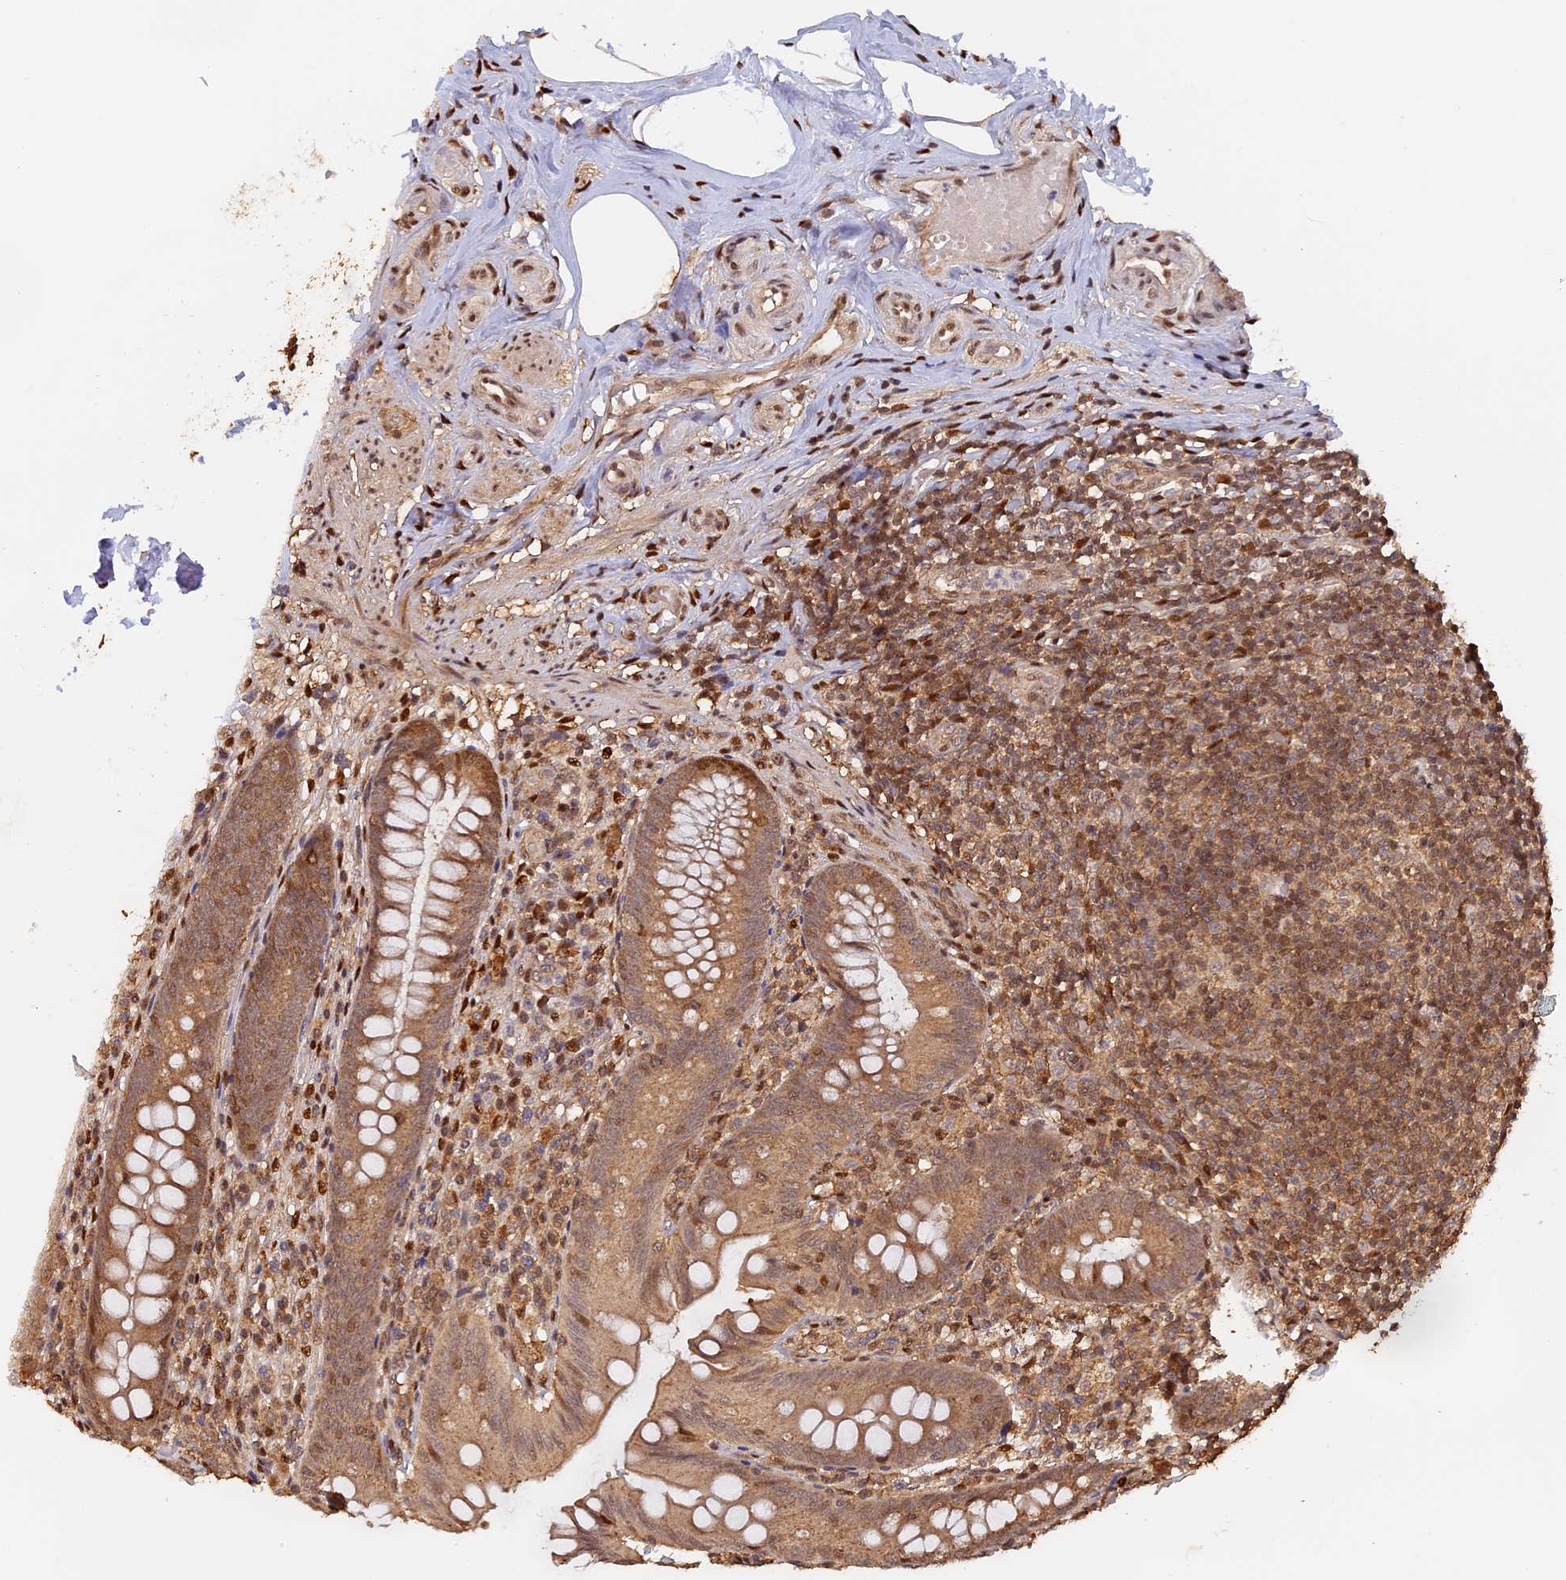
{"staining": {"intensity": "moderate", "quantity": ">75%", "location": "cytoplasmic/membranous,nuclear"}, "tissue": "appendix", "cell_type": "Glandular cells", "image_type": "normal", "snomed": [{"axis": "morphology", "description": "Normal tissue, NOS"}, {"axis": "topography", "description": "Appendix"}], "caption": "Immunohistochemistry (DAB) staining of normal appendix demonstrates moderate cytoplasmic/membranous,nuclear protein expression in about >75% of glandular cells. Immunohistochemistry (ihc) stains the protein in brown and the nuclei are stained blue.", "gene": "MYBL2", "patient": {"sex": "male", "age": 55}}